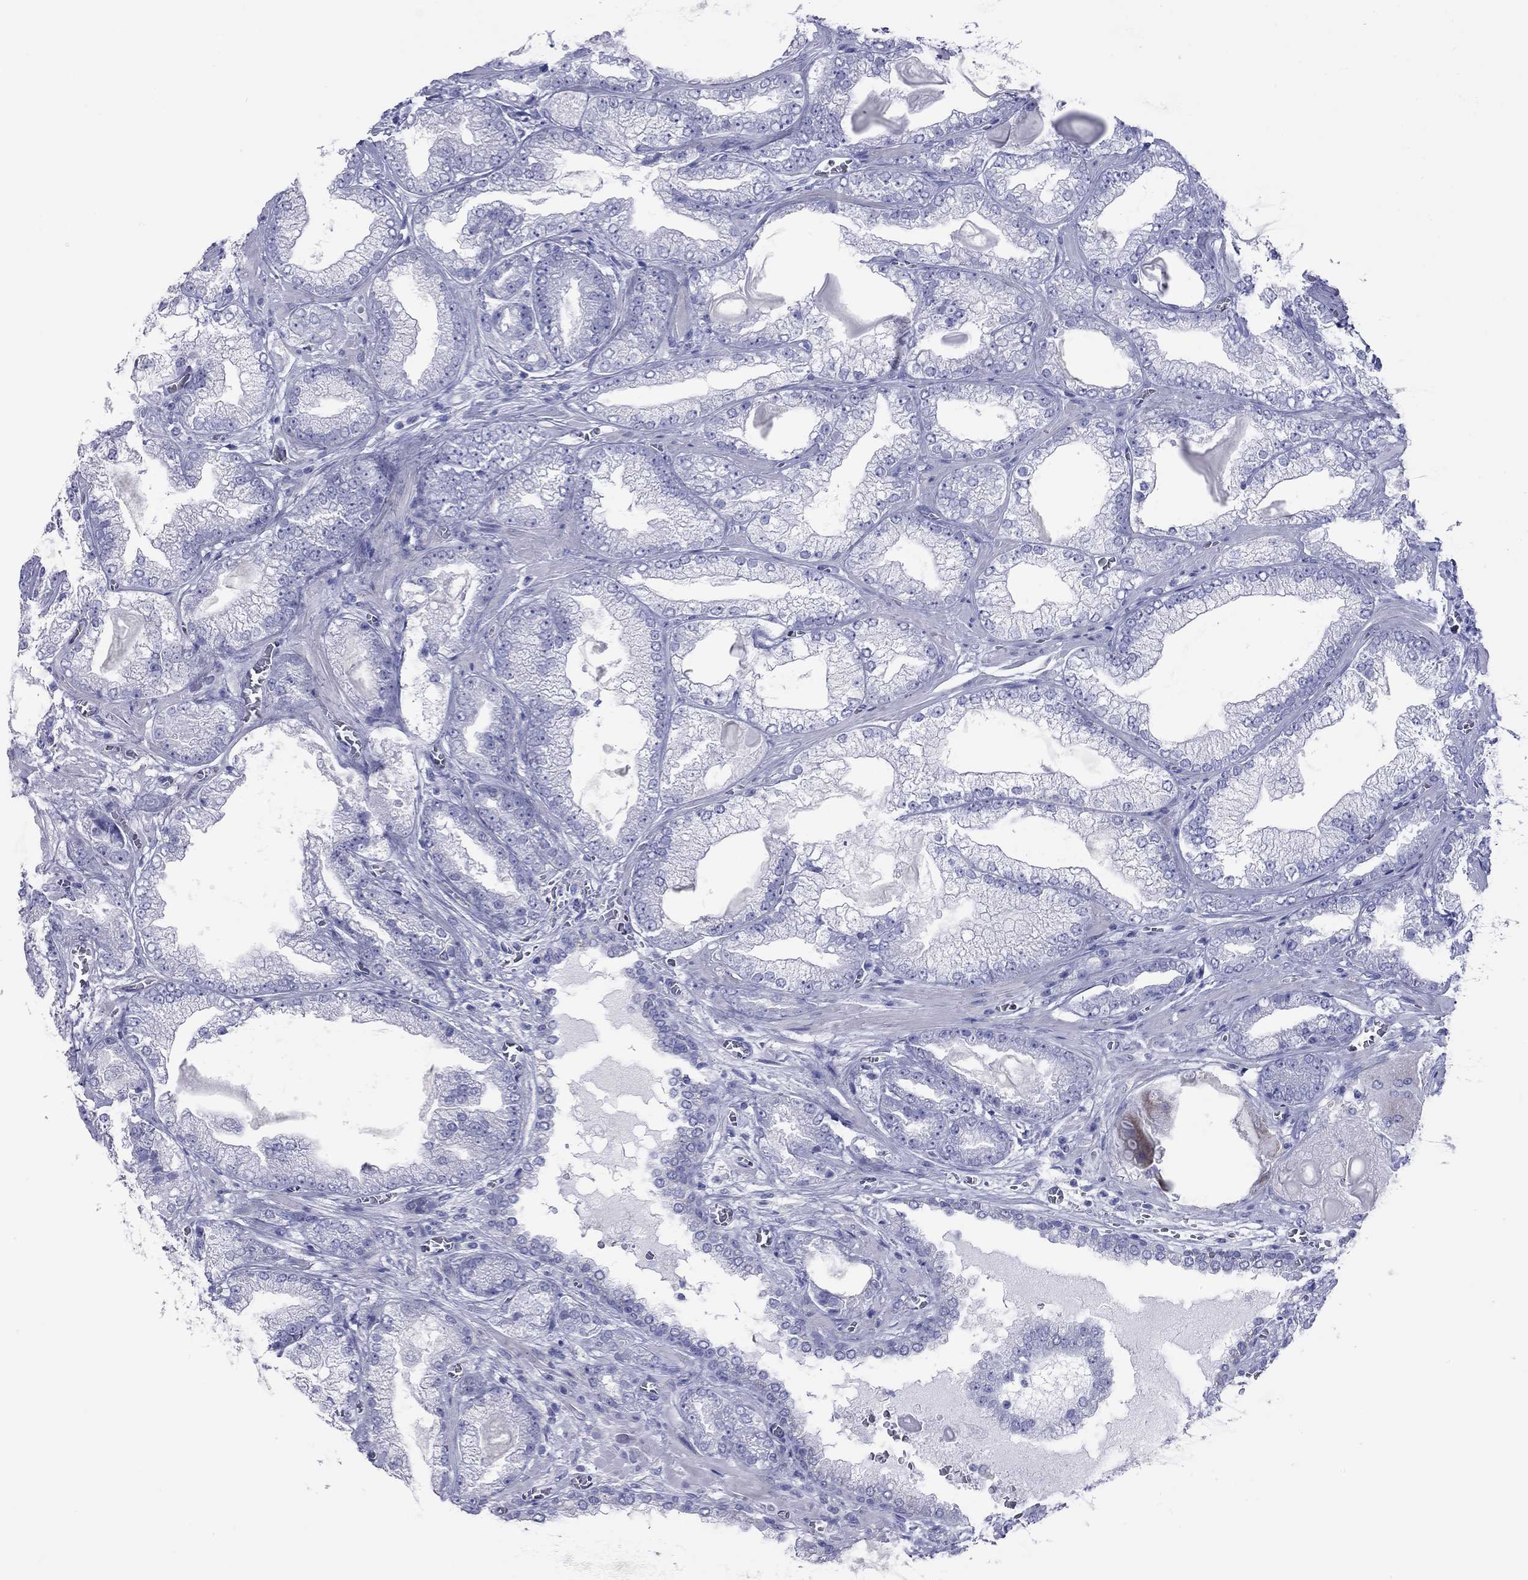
{"staining": {"intensity": "negative", "quantity": "none", "location": "none"}, "tissue": "prostate cancer", "cell_type": "Tumor cells", "image_type": "cancer", "snomed": [{"axis": "morphology", "description": "Adenocarcinoma, Low grade"}, {"axis": "topography", "description": "Prostate"}], "caption": "Tumor cells are negative for protein expression in human prostate cancer. (DAB immunohistochemistry (IHC) visualized using brightfield microscopy, high magnification).", "gene": "VSIG10", "patient": {"sex": "male", "age": 57}}